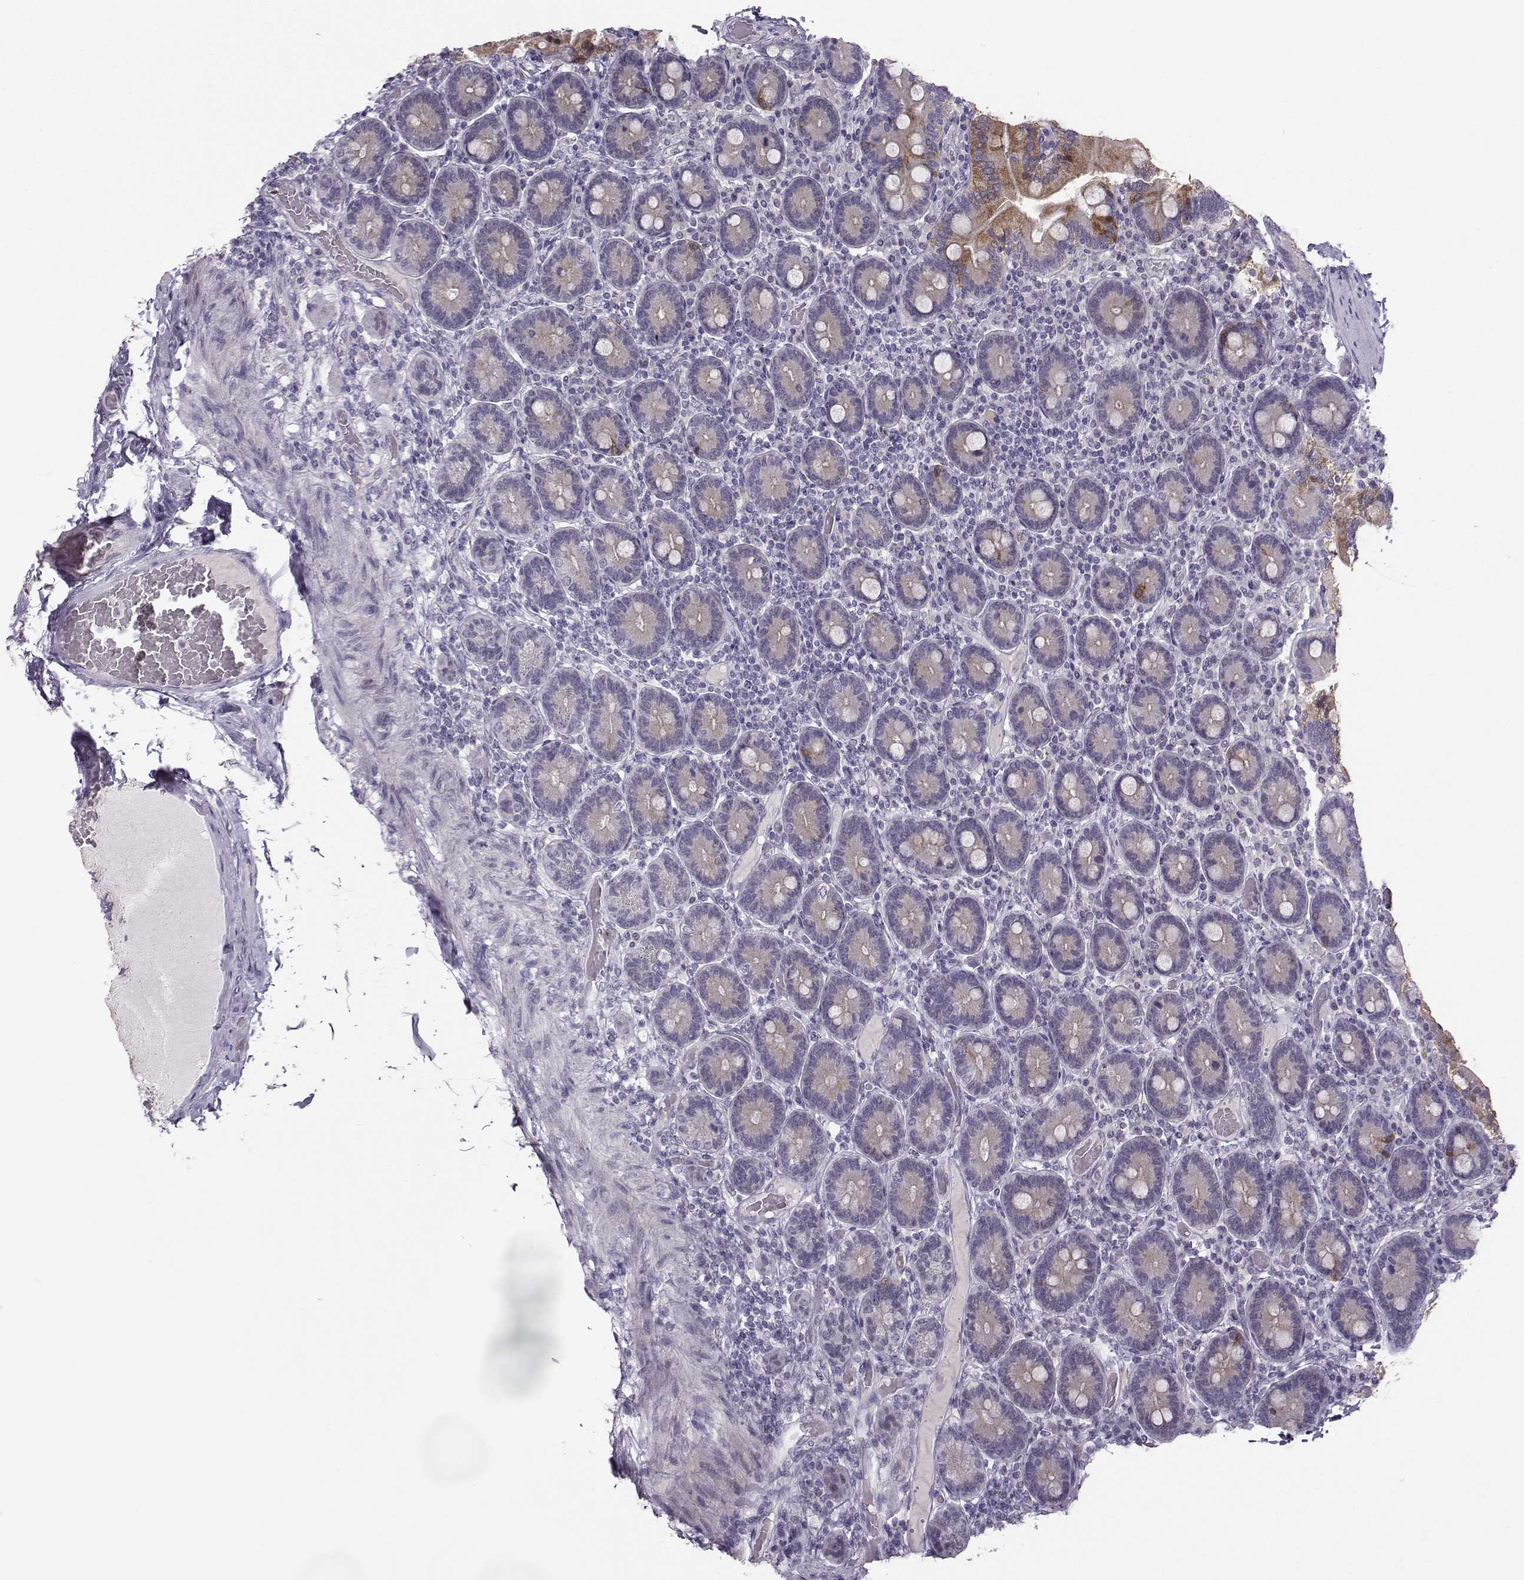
{"staining": {"intensity": "moderate", "quantity": "<25%", "location": "cytoplasmic/membranous"}, "tissue": "duodenum", "cell_type": "Glandular cells", "image_type": "normal", "snomed": [{"axis": "morphology", "description": "Normal tissue, NOS"}, {"axis": "topography", "description": "Duodenum"}], "caption": "Immunohistochemical staining of unremarkable duodenum demonstrates <25% levels of moderate cytoplasmic/membranous protein expression in approximately <25% of glandular cells.", "gene": "PKP2", "patient": {"sex": "female", "age": 62}}